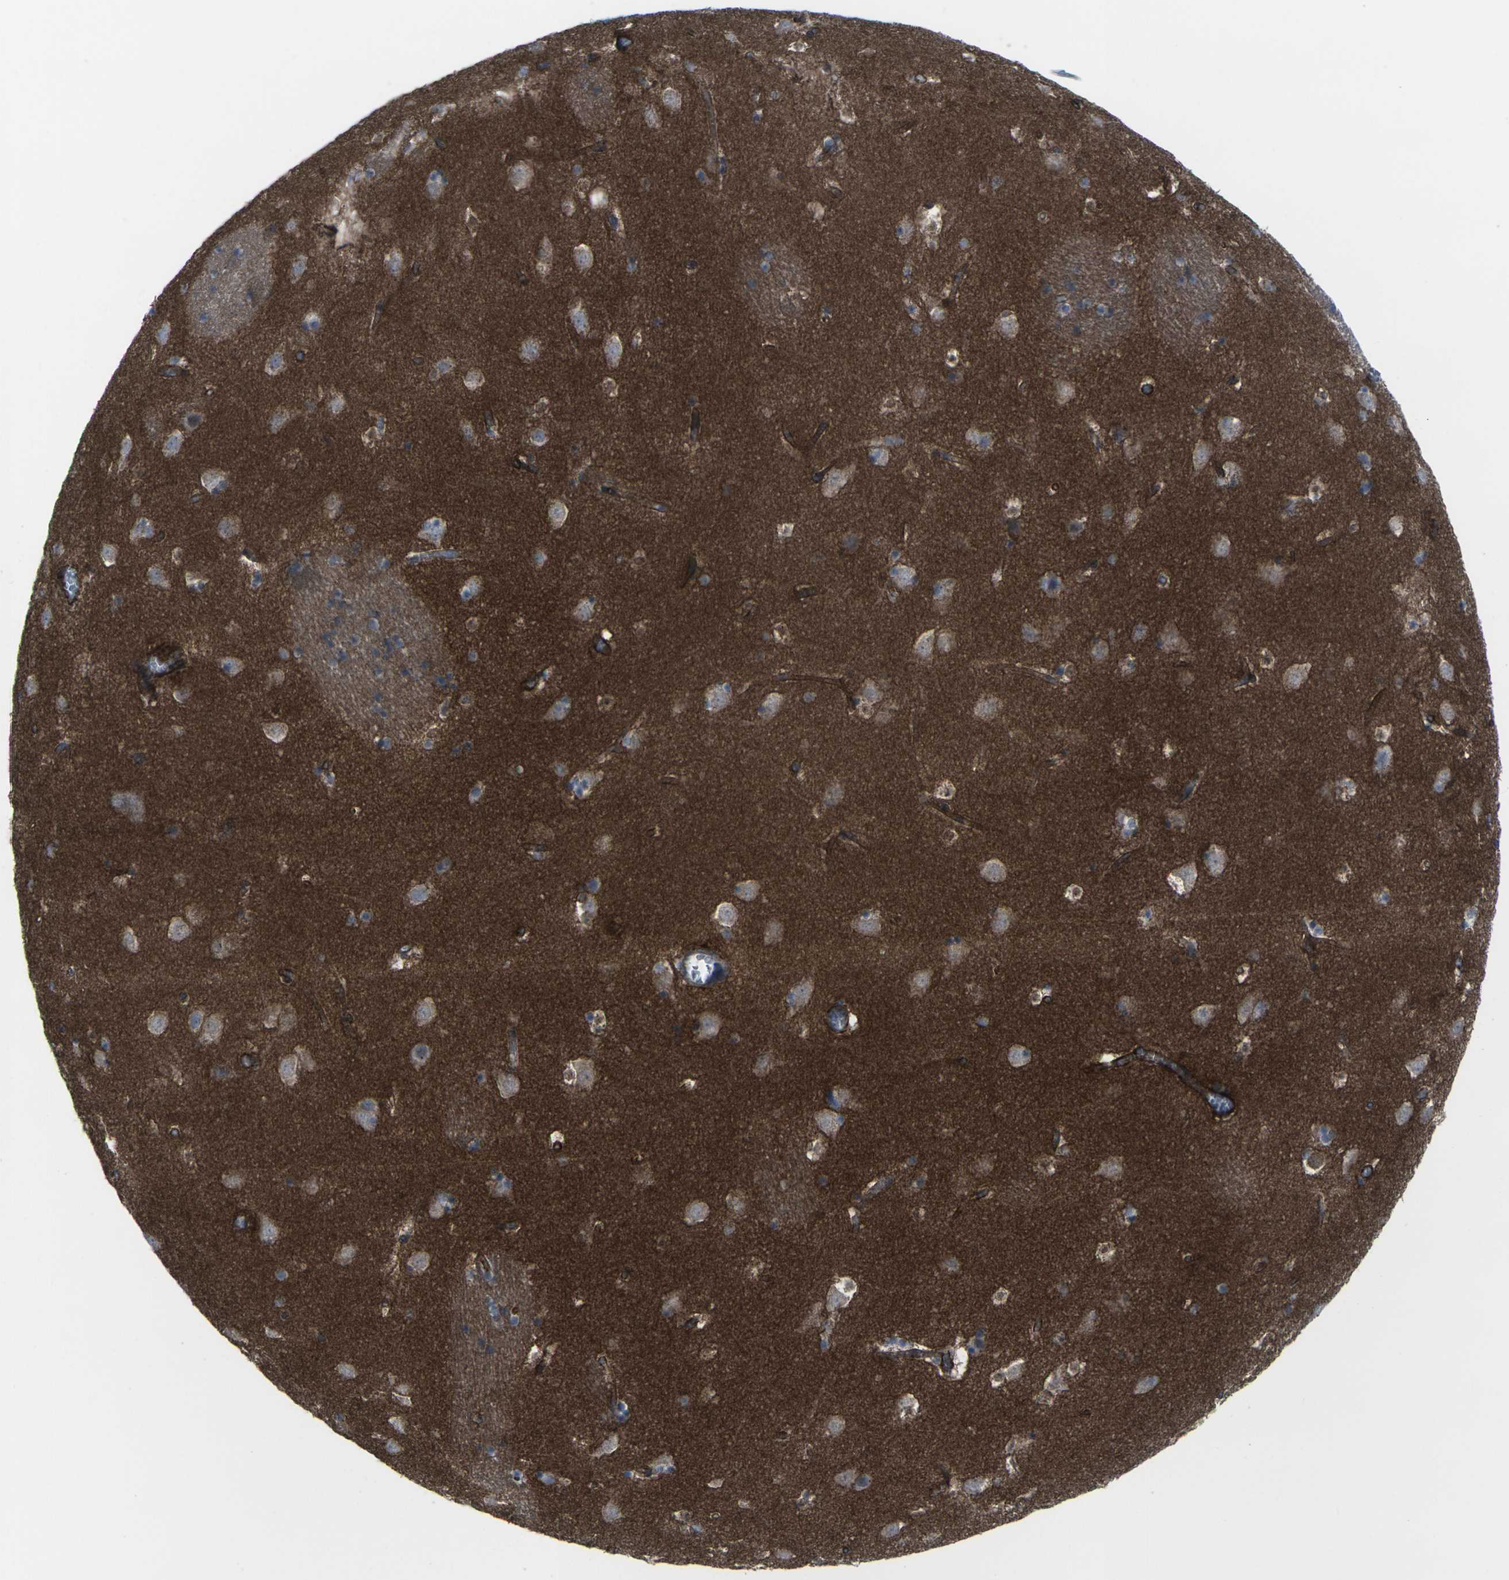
{"staining": {"intensity": "negative", "quantity": "none", "location": "none"}, "tissue": "caudate", "cell_type": "Glial cells", "image_type": "normal", "snomed": [{"axis": "morphology", "description": "Normal tissue, NOS"}, {"axis": "topography", "description": "Lateral ventricle wall"}], "caption": "Glial cells show no significant expression in benign caudate. (DAB (3,3'-diaminobenzidine) immunohistochemistry (IHC), high magnification).", "gene": "CDH11", "patient": {"sex": "male", "age": 45}}